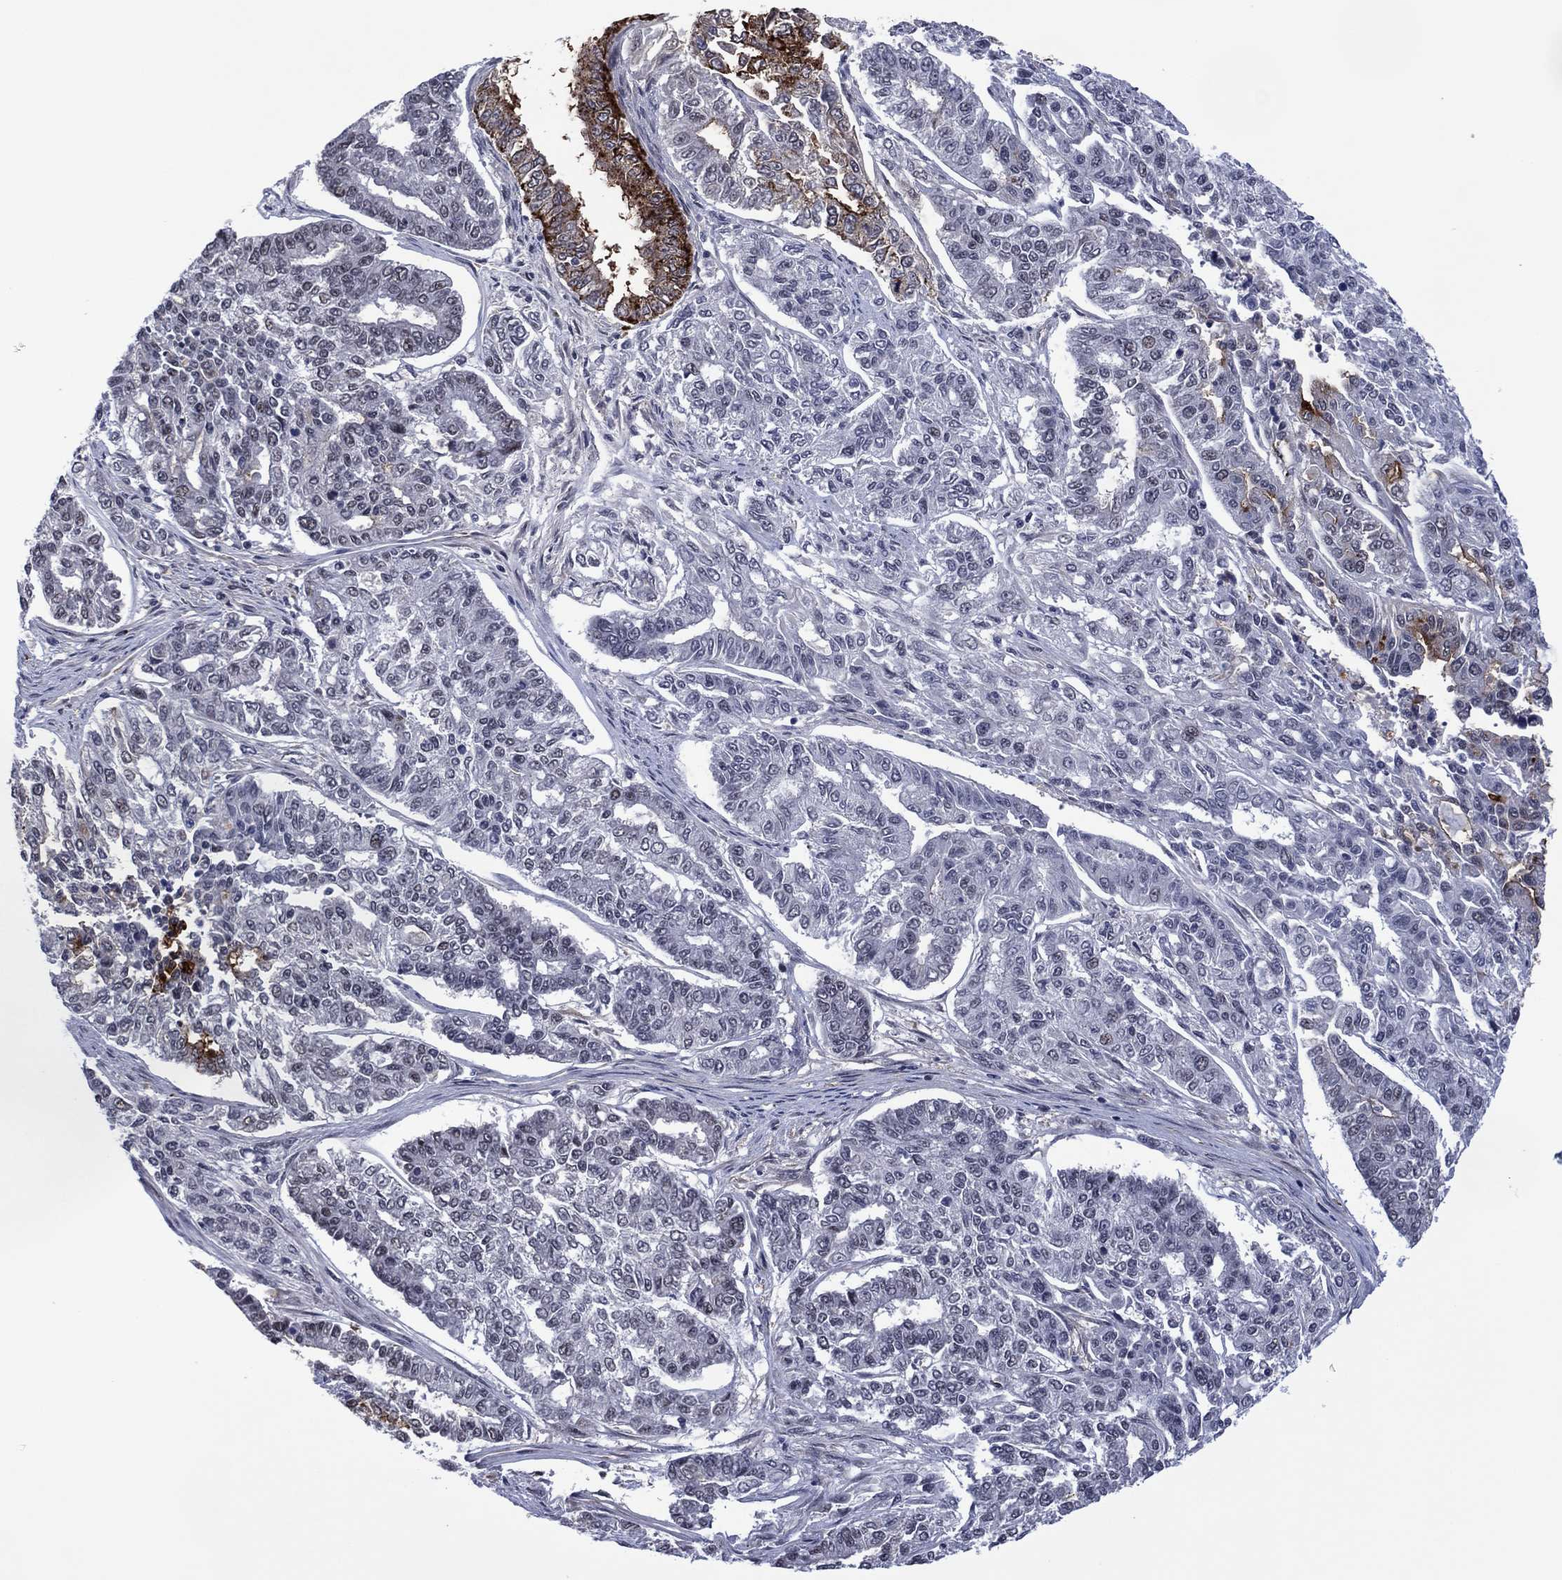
{"staining": {"intensity": "strong", "quantity": "<25%", "location": "cytoplasmic/membranous"}, "tissue": "endometrial cancer", "cell_type": "Tumor cells", "image_type": "cancer", "snomed": [{"axis": "morphology", "description": "Adenocarcinoma, NOS"}, {"axis": "topography", "description": "Uterus"}], "caption": "About <25% of tumor cells in endometrial cancer reveal strong cytoplasmic/membranous protein expression as visualized by brown immunohistochemical staining.", "gene": "DPP4", "patient": {"sex": "female", "age": 59}}